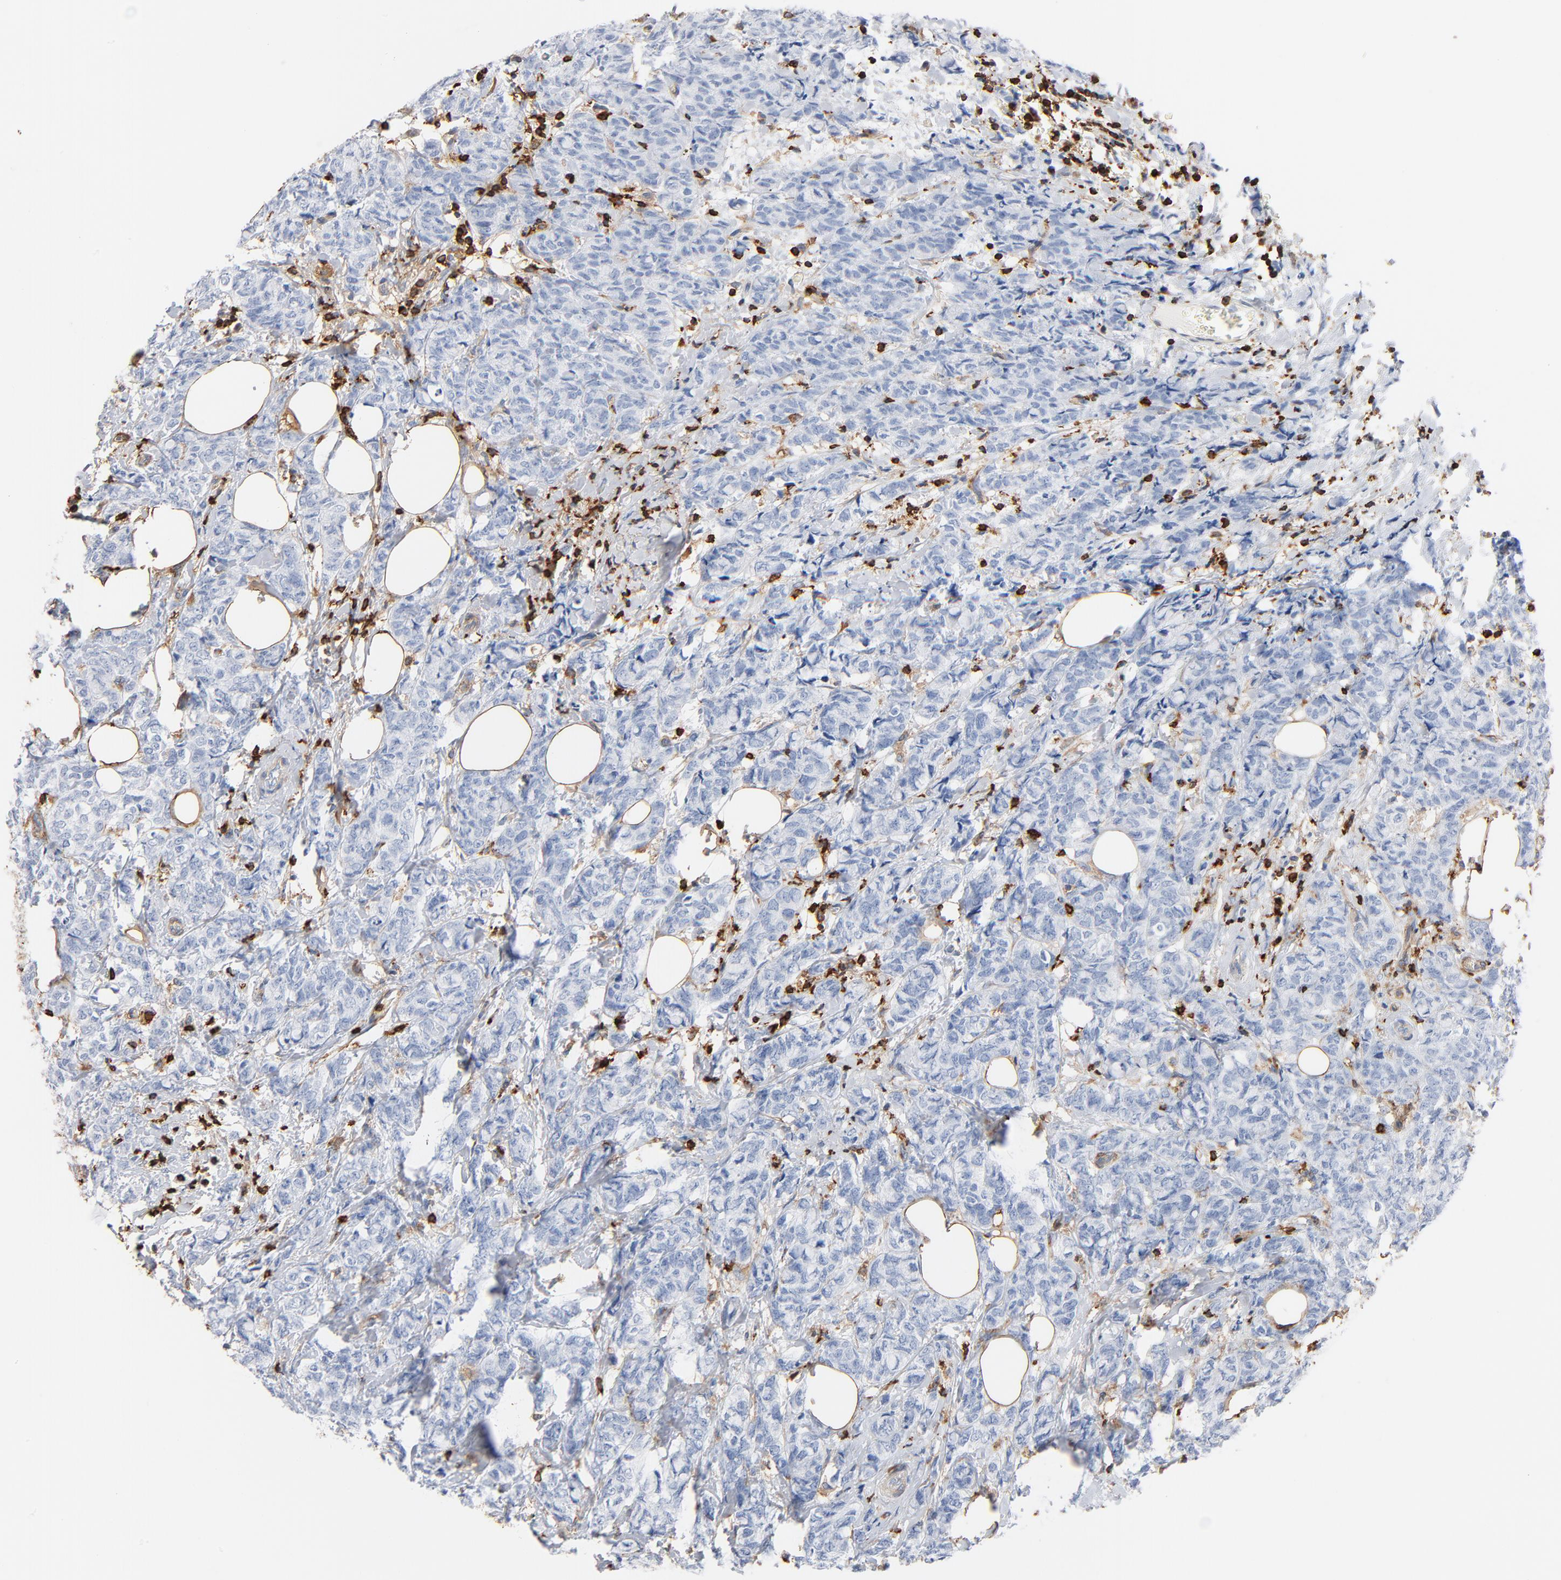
{"staining": {"intensity": "negative", "quantity": "none", "location": "none"}, "tissue": "breast cancer", "cell_type": "Tumor cells", "image_type": "cancer", "snomed": [{"axis": "morphology", "description": "Lobular carcinoma"}, {"axis": "topography", "description": "Breast"}], "caption": "The histopathology image displays no staining of tumor cells in lobular carcinoma (breast). (Brightfield microscopy of DAB (3,3'-diaminobenzidine) immunohistochemistry (IHC) at high magnification).", "gene": "SH3KBP1", "patient": {"sex": "female", "age": 60}}